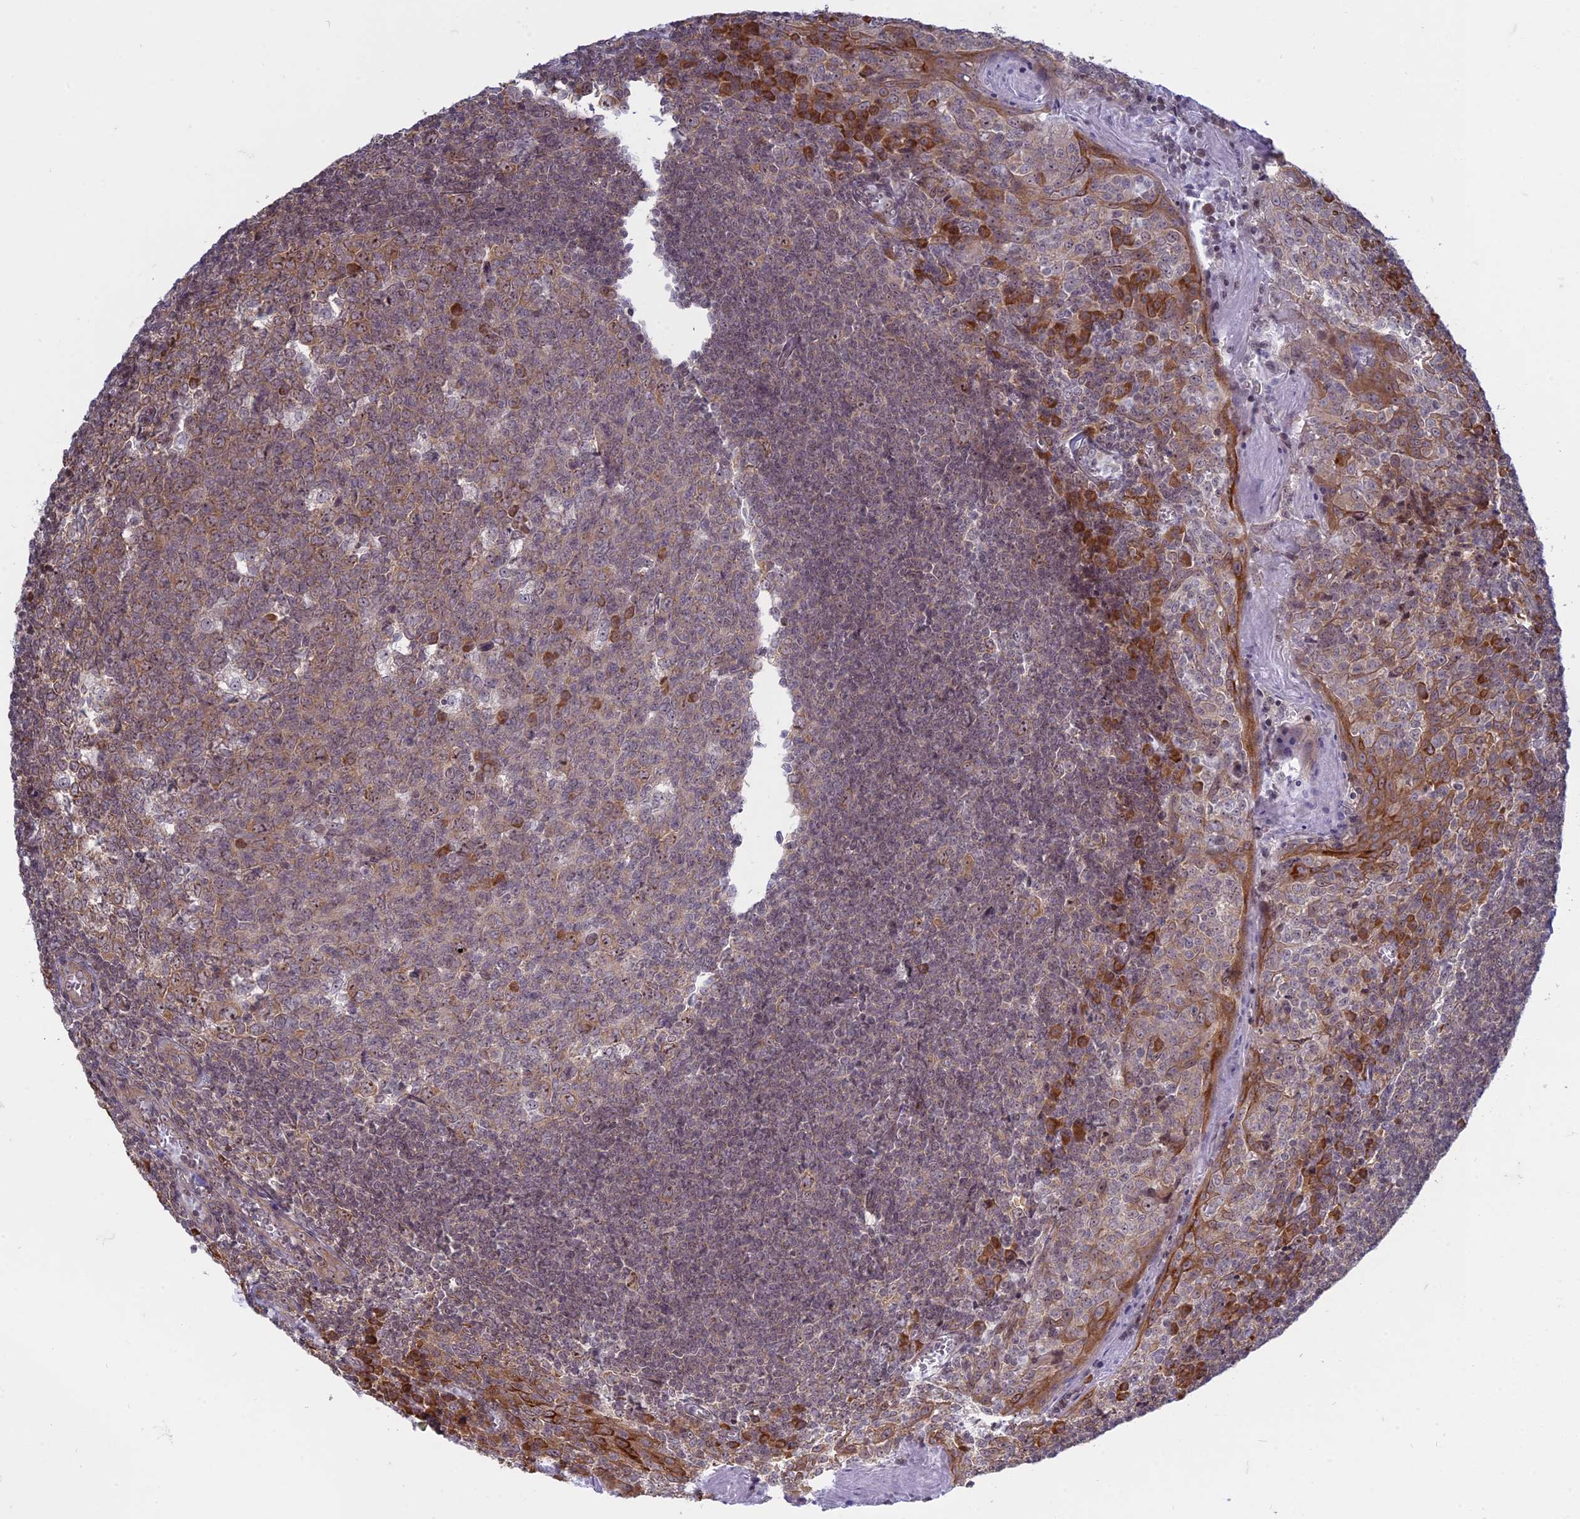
{"staining": {"intensity": "moderate", "quantity": "25%-75%", "location": "cytoplasmic/membranous"}, "tissue": "tonsil", "cell_type": "Germinal center cells", "image_type": "normal", "snomed": [{"axis": "morphology", "description": "Normal tissue, NOS"}, {"axis": "topography", "description": "Tonsil"}], "caption": "Brown immunohistochemical staining in normal human tonsil reveals moderate cytoplasmic/membranous positivity in about 25%-75% of germinal center cells. The staining is performed using DAB brown chromogen to label protein expression. The nuclei are counter-stained blue using hematoxylin.", "gene": "RPS19BP1", "patient": {"sex": "male", "age": 27}}